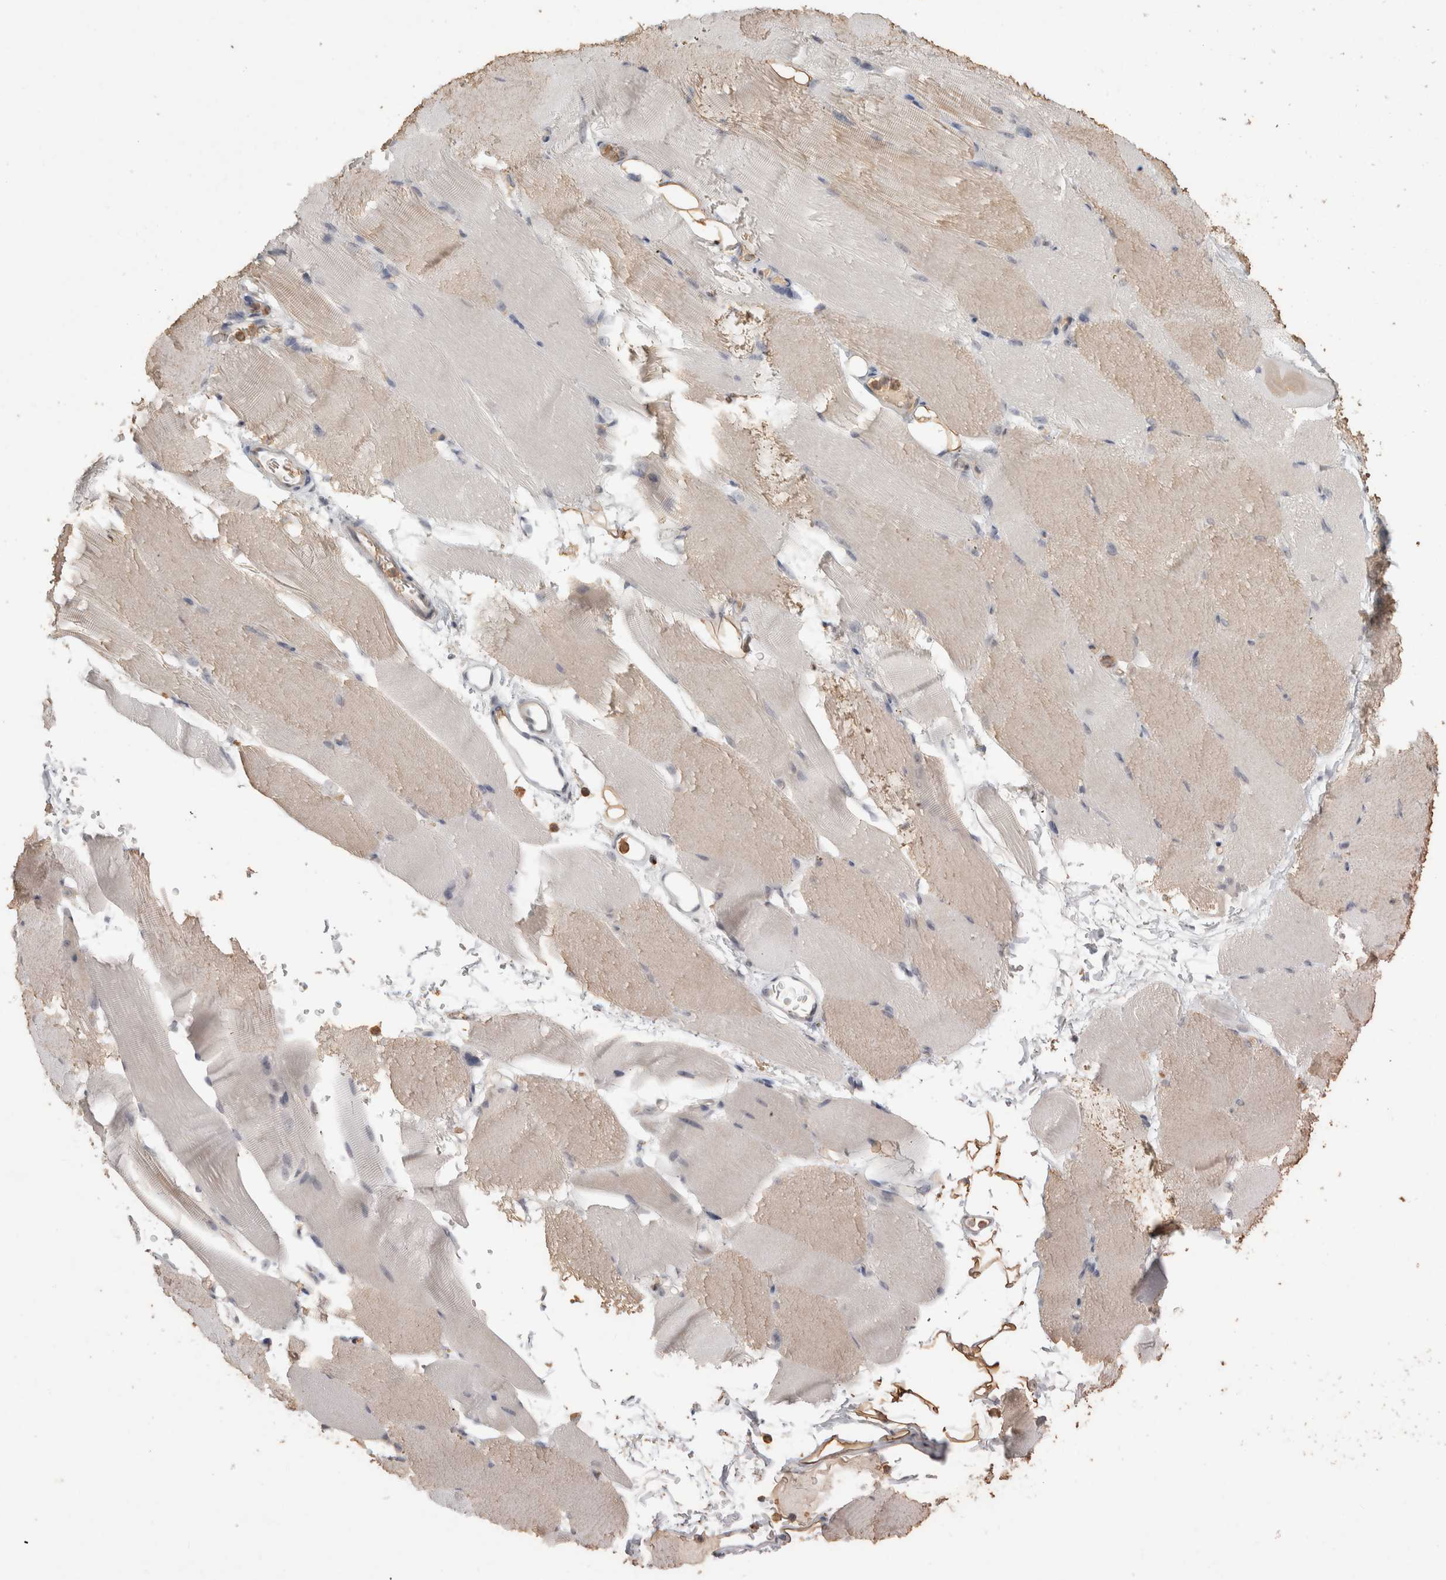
{"staining": {"intensity": "weak", "quantity": "25%-75%", "location": "cytoplasmic/membranous"}, "tissue": "skeletal muscle", "cell_type": "Myocytes", "image_type": "normal", "snomed": [{"axis": "morphology", "description": "Normal tissue, NOS"}, {"axis": "topography", "description": "Skeletal muscle"}, {"axis": "topography", "description": "Parathyroid gland"}], "caption": "Immunohistochemical staining of unremarkable skeletal muscle demonstrates low levels of weak cytoplasmic/membranous positivity in about 25%-75% of myocytes.", "gene": "REPS2", "patient": {"sex": "female", "age": 37}}